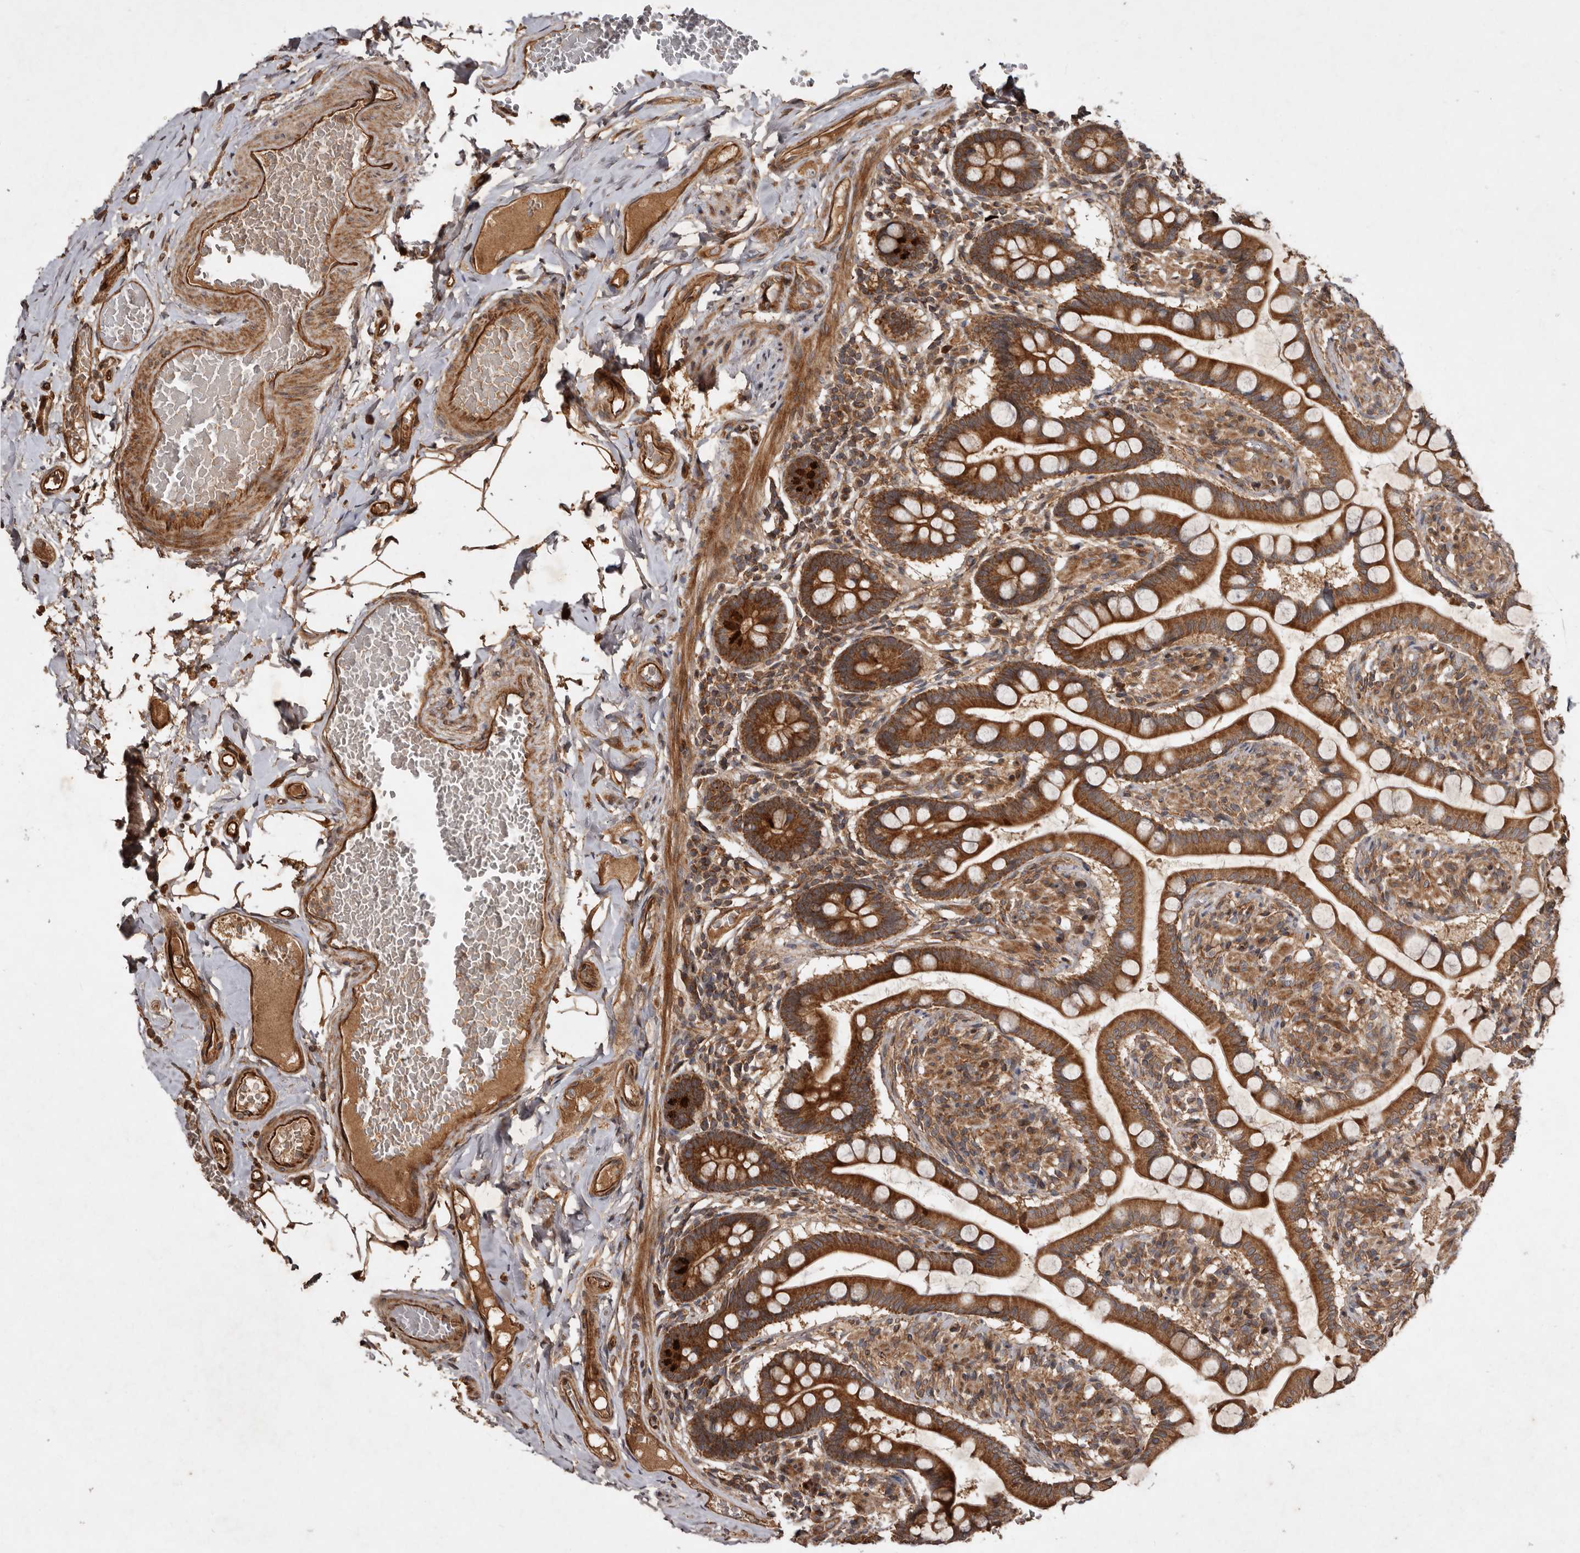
{"staining": {"intensity": "strong", "quantity": ">75%", "location": "cytoplasmic/membranous"}, "tissue": "small intestine", "cell_type": "Glandular cells", "image_type": "normal", "snomed": [{"axis": "morphology", "description": "Normal tissue, NOS"}, {"axis": "topography", "description": "Small intestine"}], "caption": "Protein staining of normal small intestine exhibits strong cytoplasmic/membranous staining in about >75% of glandular cells.", "gene": "STK36", "patient": {"sex": "male", "age": 41}}